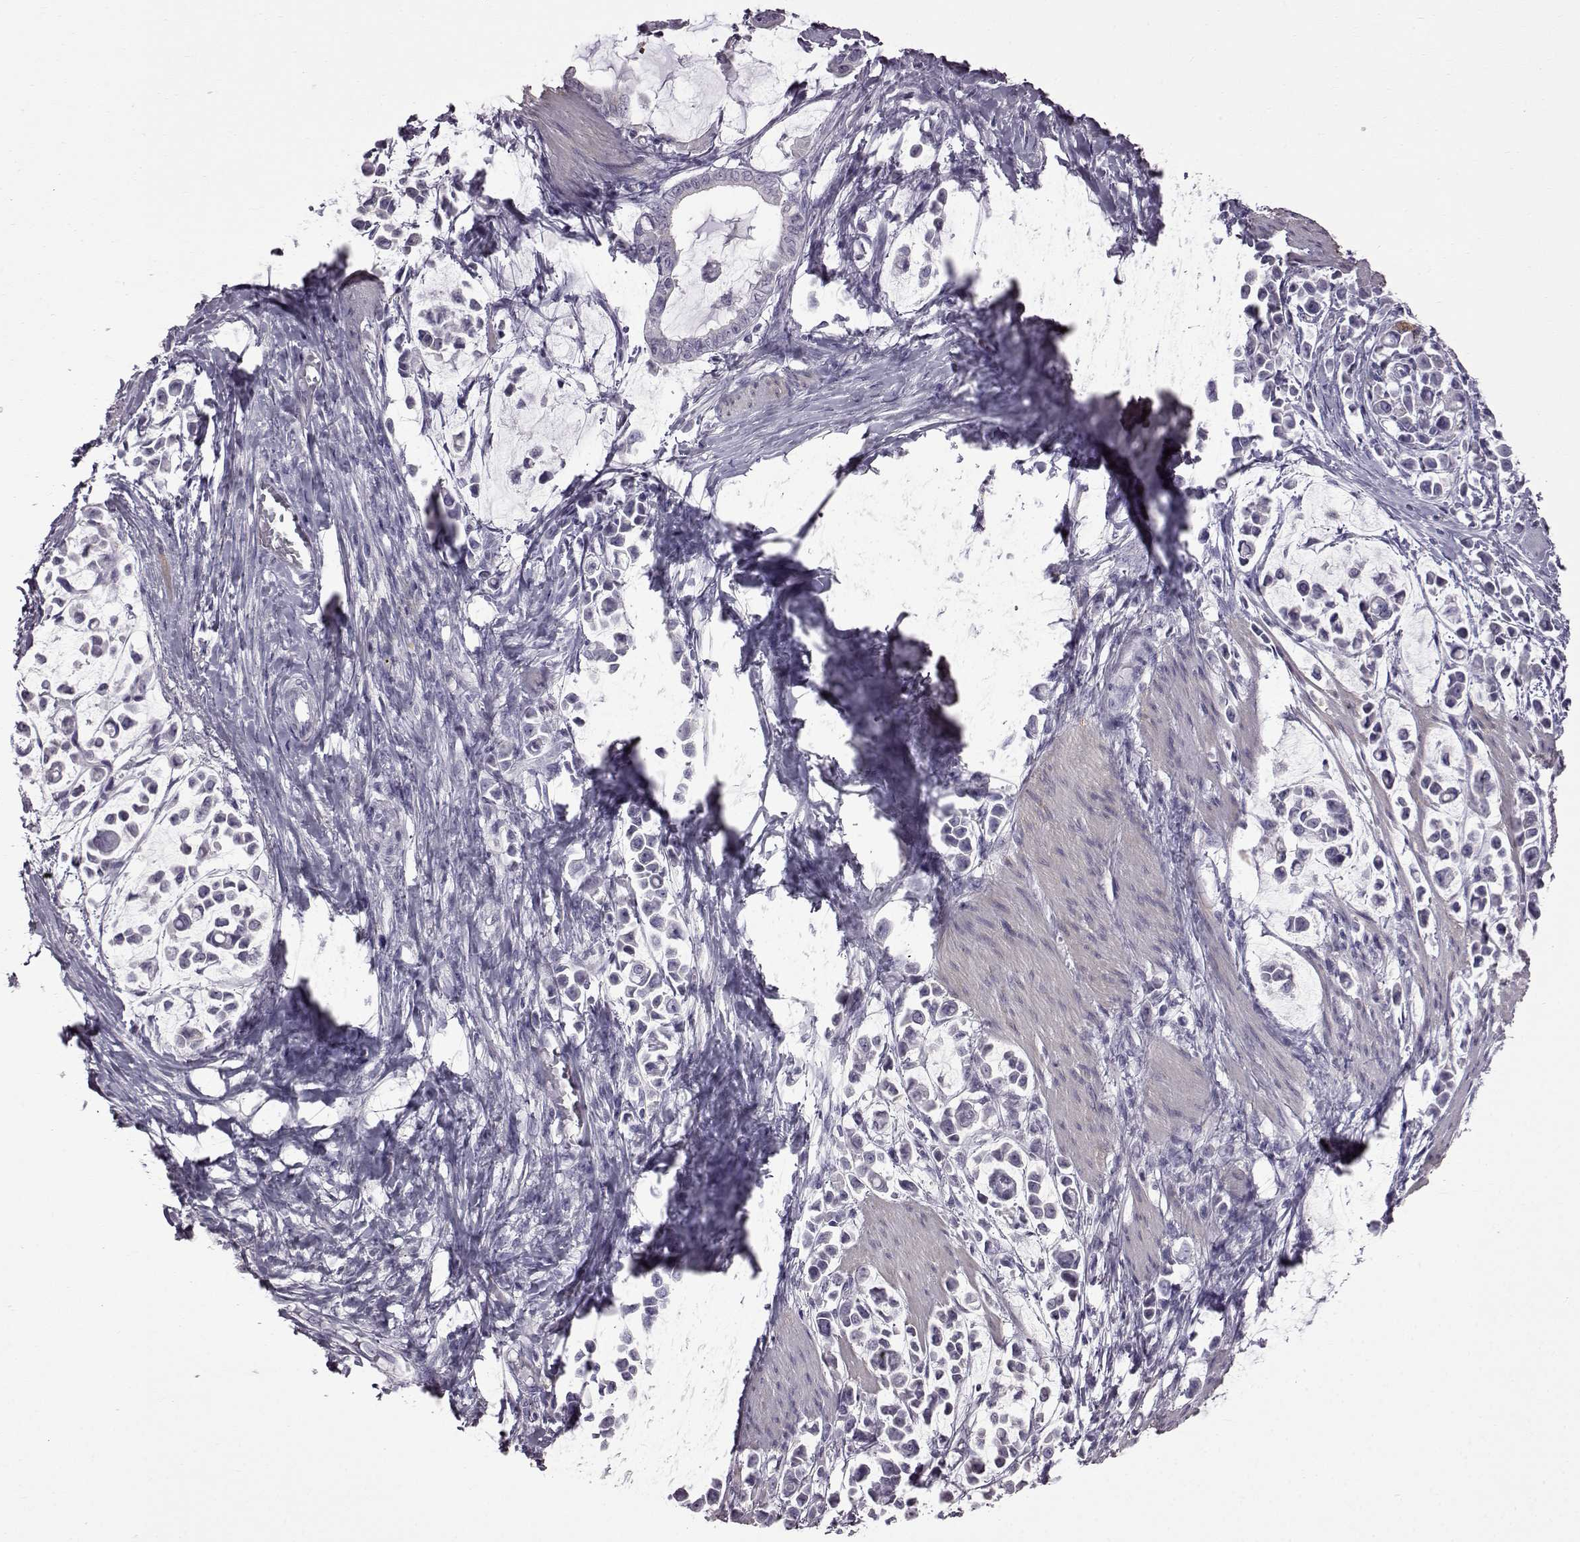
{"staining": {"intensity": "negative", "quantity": "none", "location": "none"}, "tissue": "stomach cancer", "cell_type": "Tumor cells", "image_type": "cancer", "snomed": [{"axis": "morphology", "description": "Adenocarcinoma, NOS"}, {"axis": "topography", "description": "Stomach"}], "caption": "Immunohistochemical staining of stomach cancer (adenocarcinoma) shows no significant staining in tumor cells.", "gene": "SLC28A2", "patient": {"sex": "male", "age": 82}}